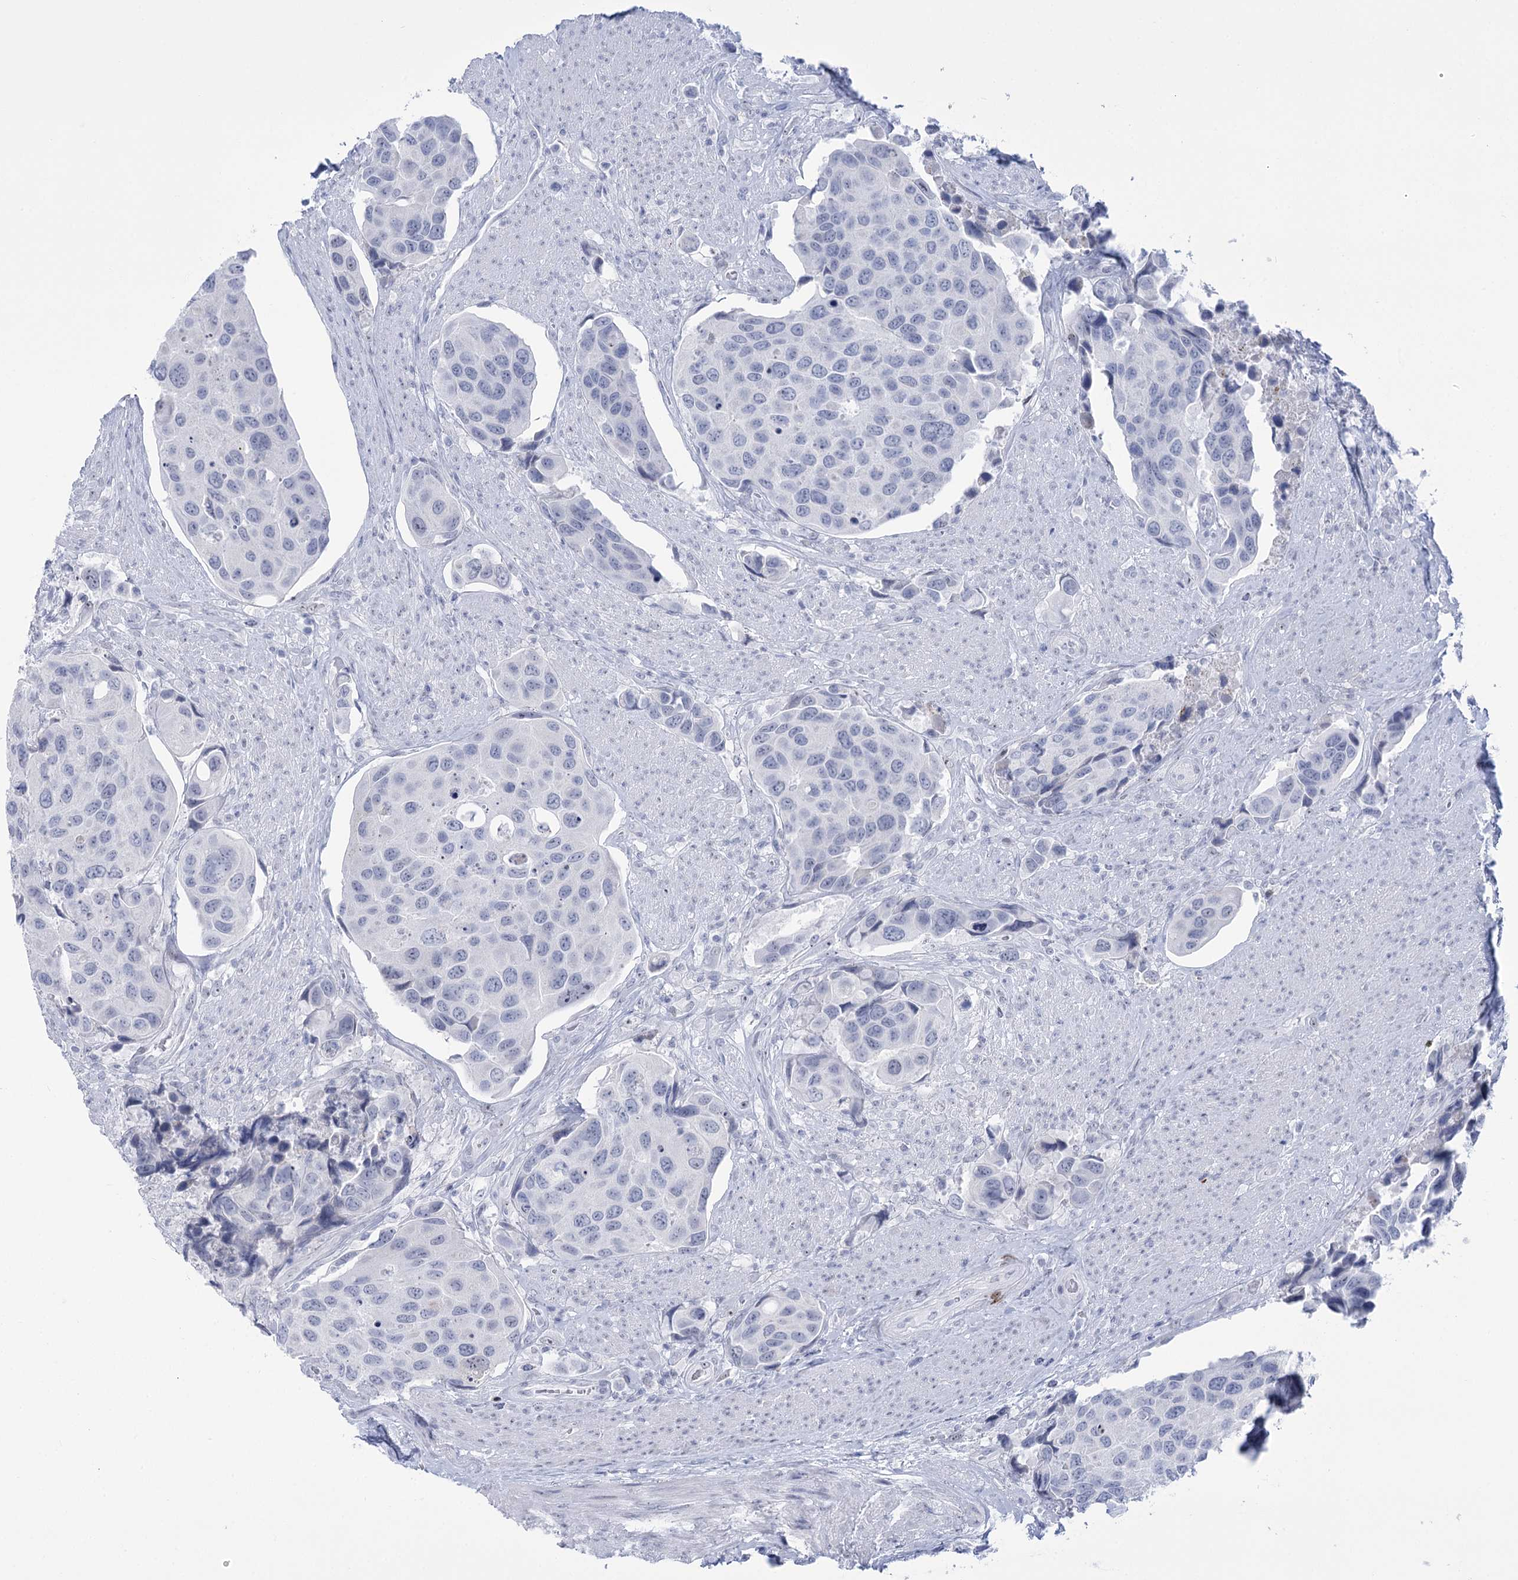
{"staining": {"intensity": "negative", "quantity": "none", "location": "none"}, "tissue": "urothelial cancer", "cell_type": "Tumor cells", "image_type": "cancer", "snomed": [{"axis": "morphology", "description": "Urothelial carcinoma, High grade"}, {"axis": "topography", "description": "Urinary bladder"}], "caption": "An image of human urothelial cancer is negative for staining in tumor cells.", "gene": "HORMAD1", "patient": {"sex": "male", "age": 74}}